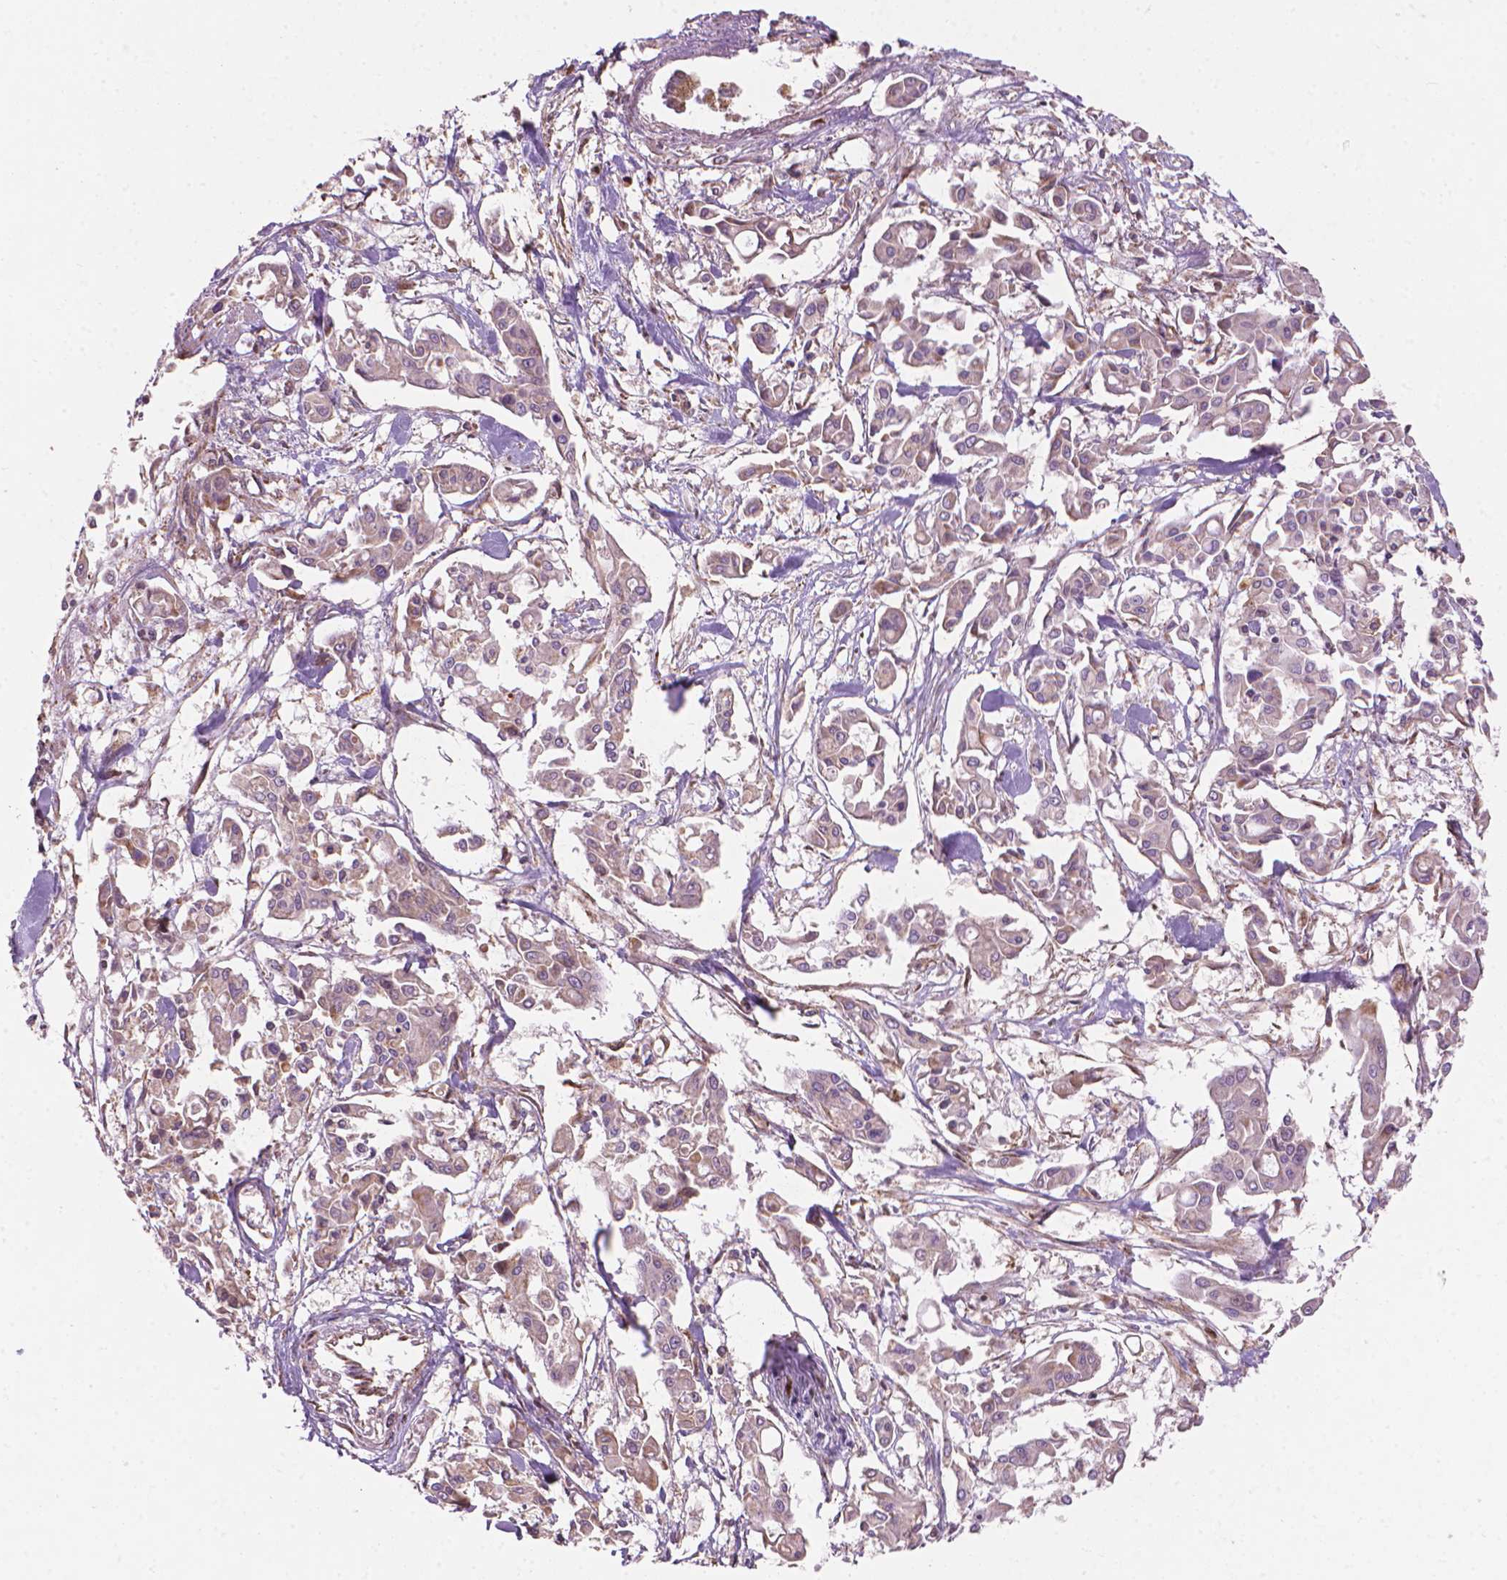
{"staining": {"intensity": "negative", "quantity": "none", "location": "none"}, "tissue": "pancreatic cancer", "cell_type": "Tumor cells", "image_type": "cancer", "snomed": [{"axis": "morphology", "description": "Adenocarcinoma, NOS"}, {"axis": "topography", "description": "Pancreas"}], "caption": "Histopathology image shows no significant protein expression in tumor cells of pancreatic cancer.", "gene": "VARS2", "patient": {"sex": "male", "age": 61}}